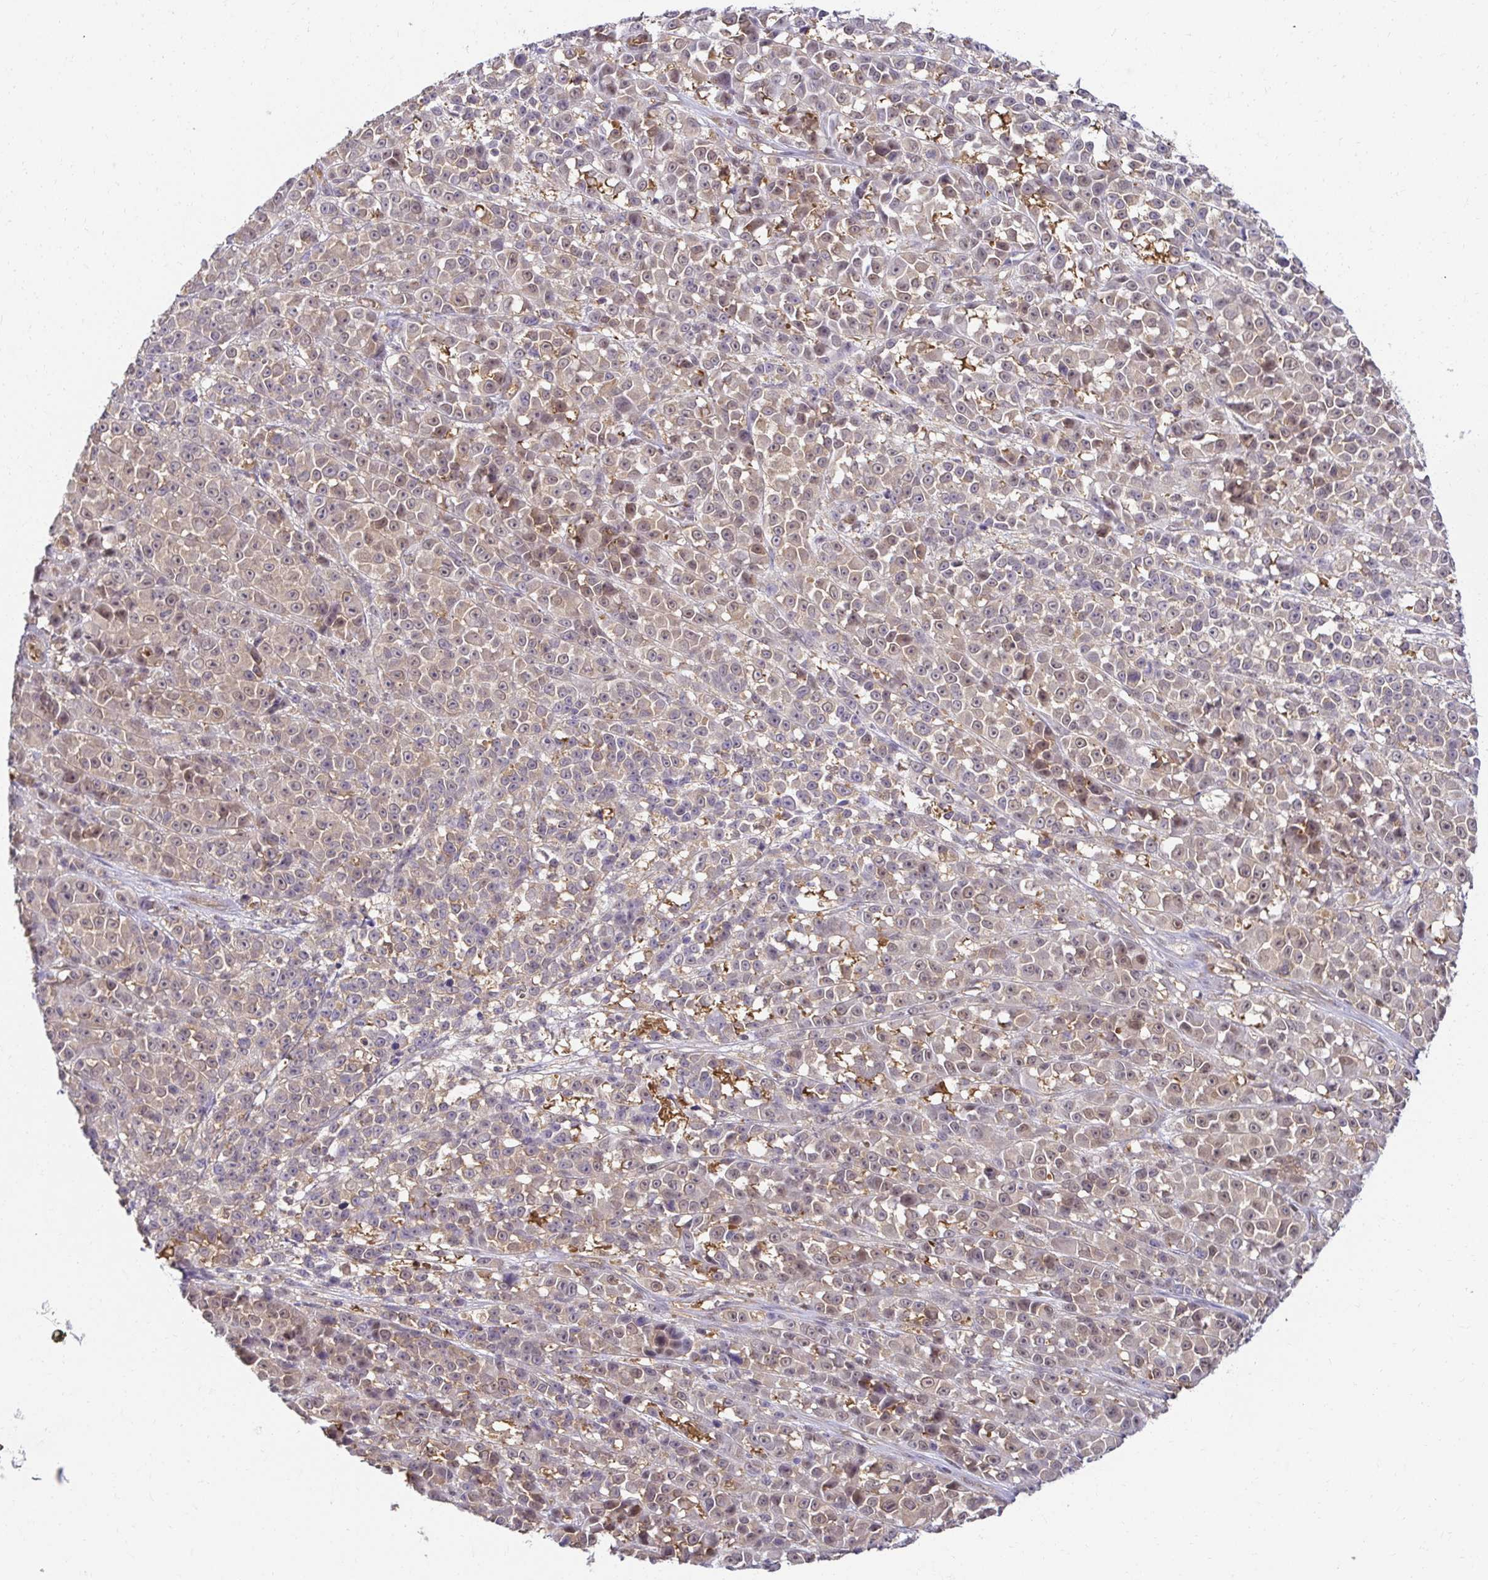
{"staining": {"intensity": "weak", "quantity": "25%-75%", "location": "cytoplasmic/membranous,nuclear"}, "tissue": "melanoma", "cell_type": "Tumor cells", "image_type": "cancer", "snomed": [{"axis": "morphology", "description": "Malignant melanoma, NOS"}, {"axis": "topography", "description": "Skin"}, {"axis": "topography", "description": "Skin of back"}], "caption": "An IHC histopathology image of neoplastic tissue is shown. Protein staining in brown labels weak cytoplasmic/membranous and nuclear positivity in melanoma within tumor cells.", "gene": "PSMA4", "patient": {"sex": "male", "age": 91}}